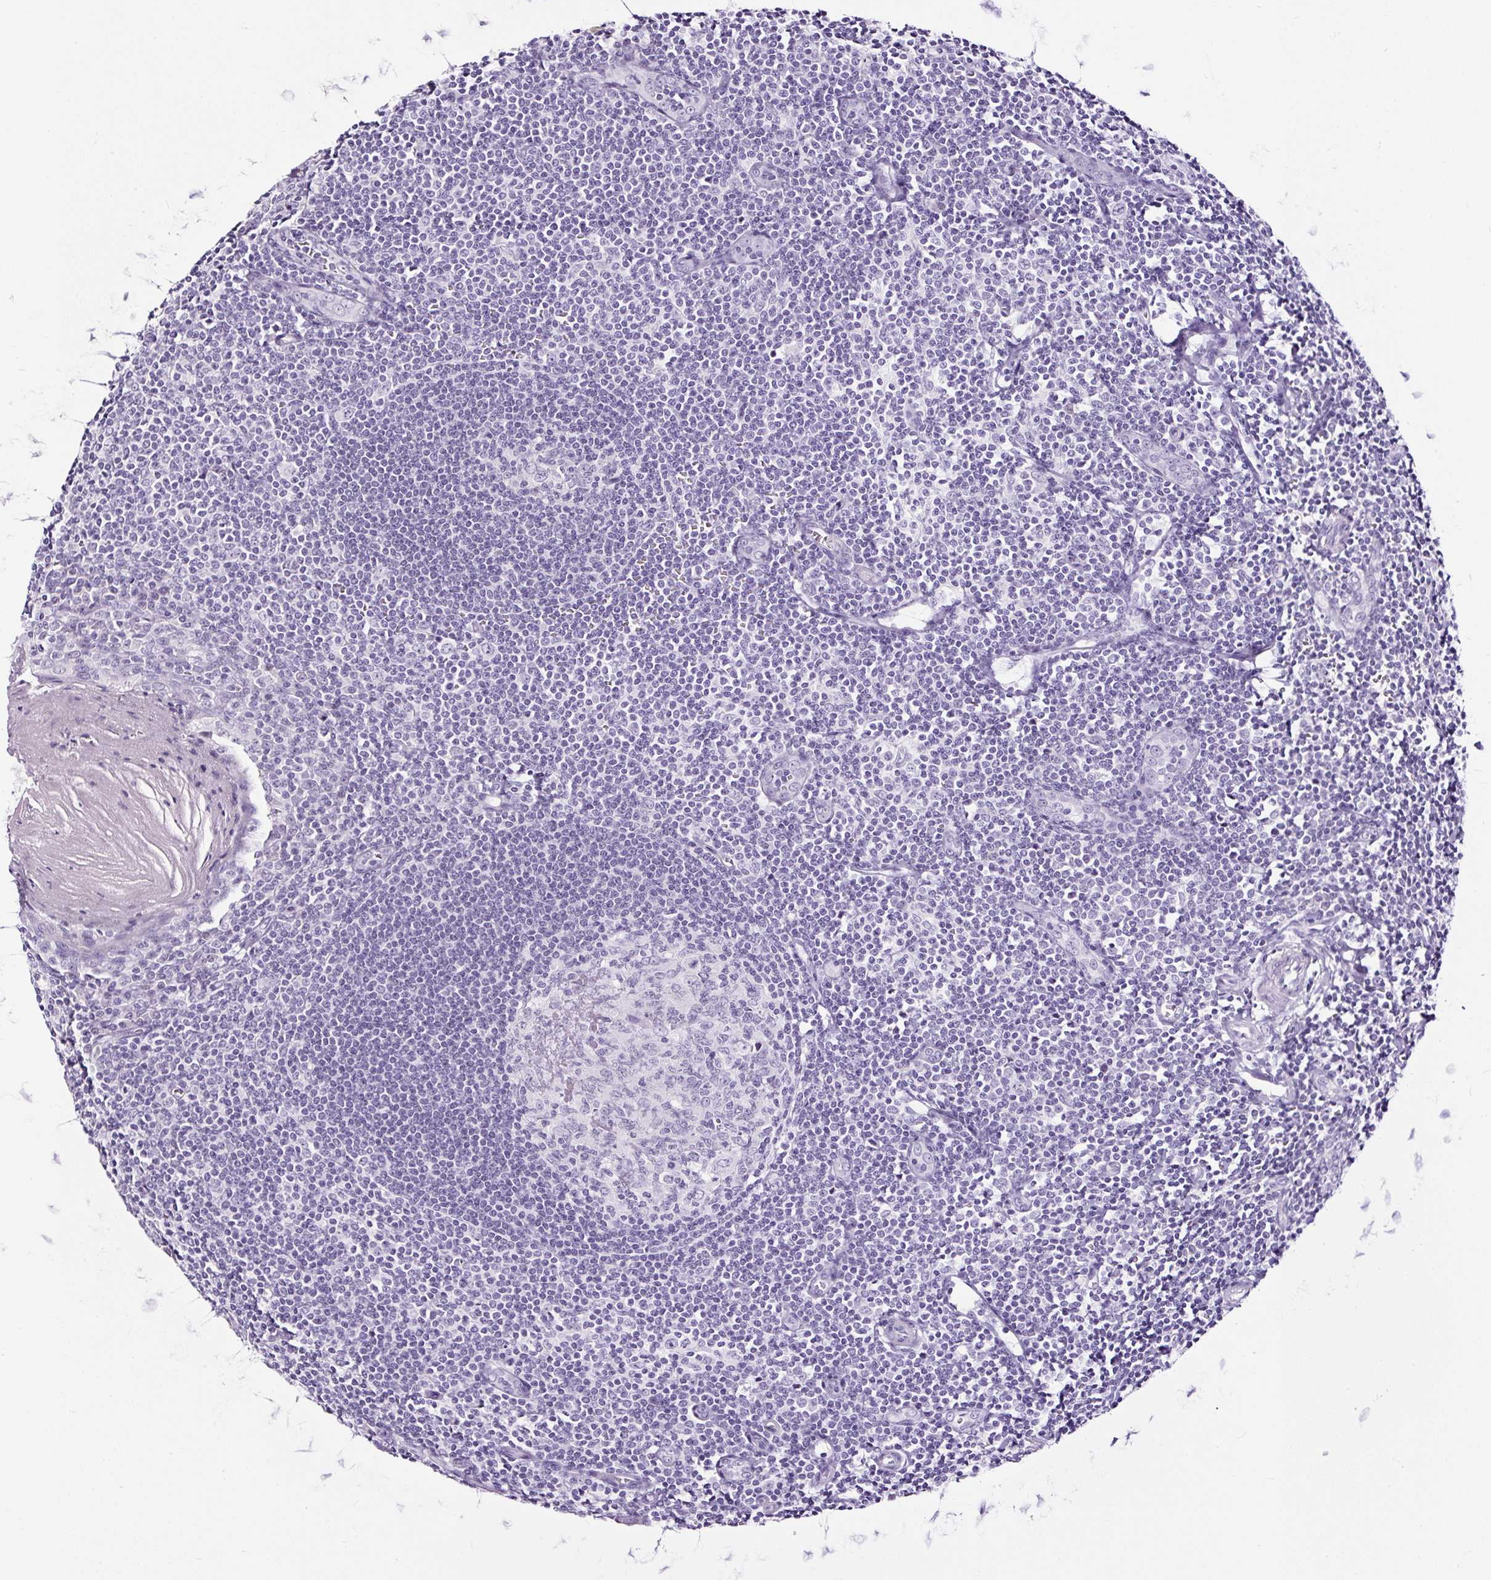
{"staining": {"intensity": "negative", "quantity": "none", "location": "none"}, "tissue": "tonsil", "cell_type": "Germinal center cells", "image_type": "normal", "snomed": [{"axis": "morphology", "description": "Normal tissue, NOS"}, {"axis": "topography", "description": "Tonsil"}], "caption": "This is a micrograph of immunohistochemistry staining of benign tonsil, which shows no positivity in germinal center cells.", "gene": "NPHS2", "patient": {"sex": "male", "age": 27}}